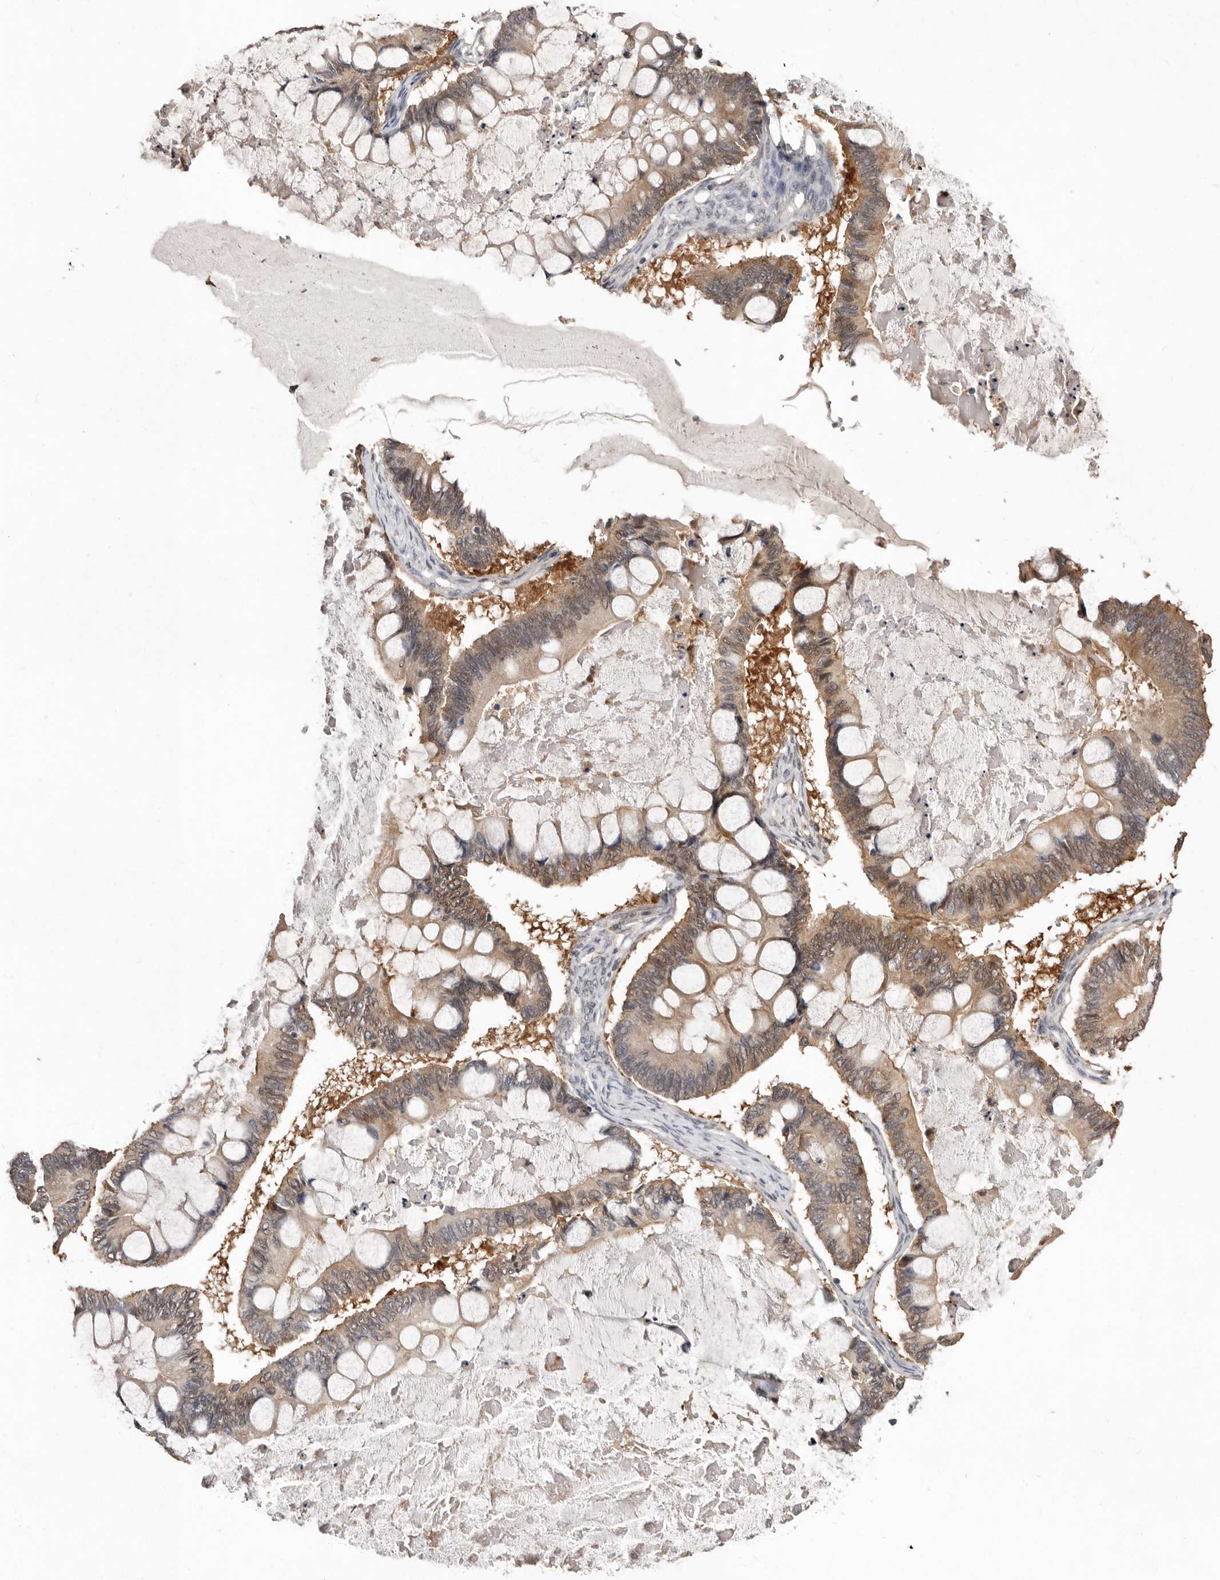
{"staining": {"intensity": "weak", "quantity": "25%-75%", "location": "cytoplasmic/membranous"}, "tissue": "ovarian cancer", "cell_type": "Tumor cells", "image_type": "cancer", "snomed": [{"axis": "morphology", "description": "Cystadenocarcinoma, mucinous, NOS"}, {"axis": "topography", "description": "Ovary"}], "caption": "High-power microscopy captured an immunohistochemistry (IHC) photomicrograph of ovarian cancer (mucinous cystadenocarcinoma), revealing weak cytoplasmic/membranous staining in approximately 25%-75% of tumor cells.", "gene": "SULT1E1", "patient": {"sex": "female", "age": 61}}